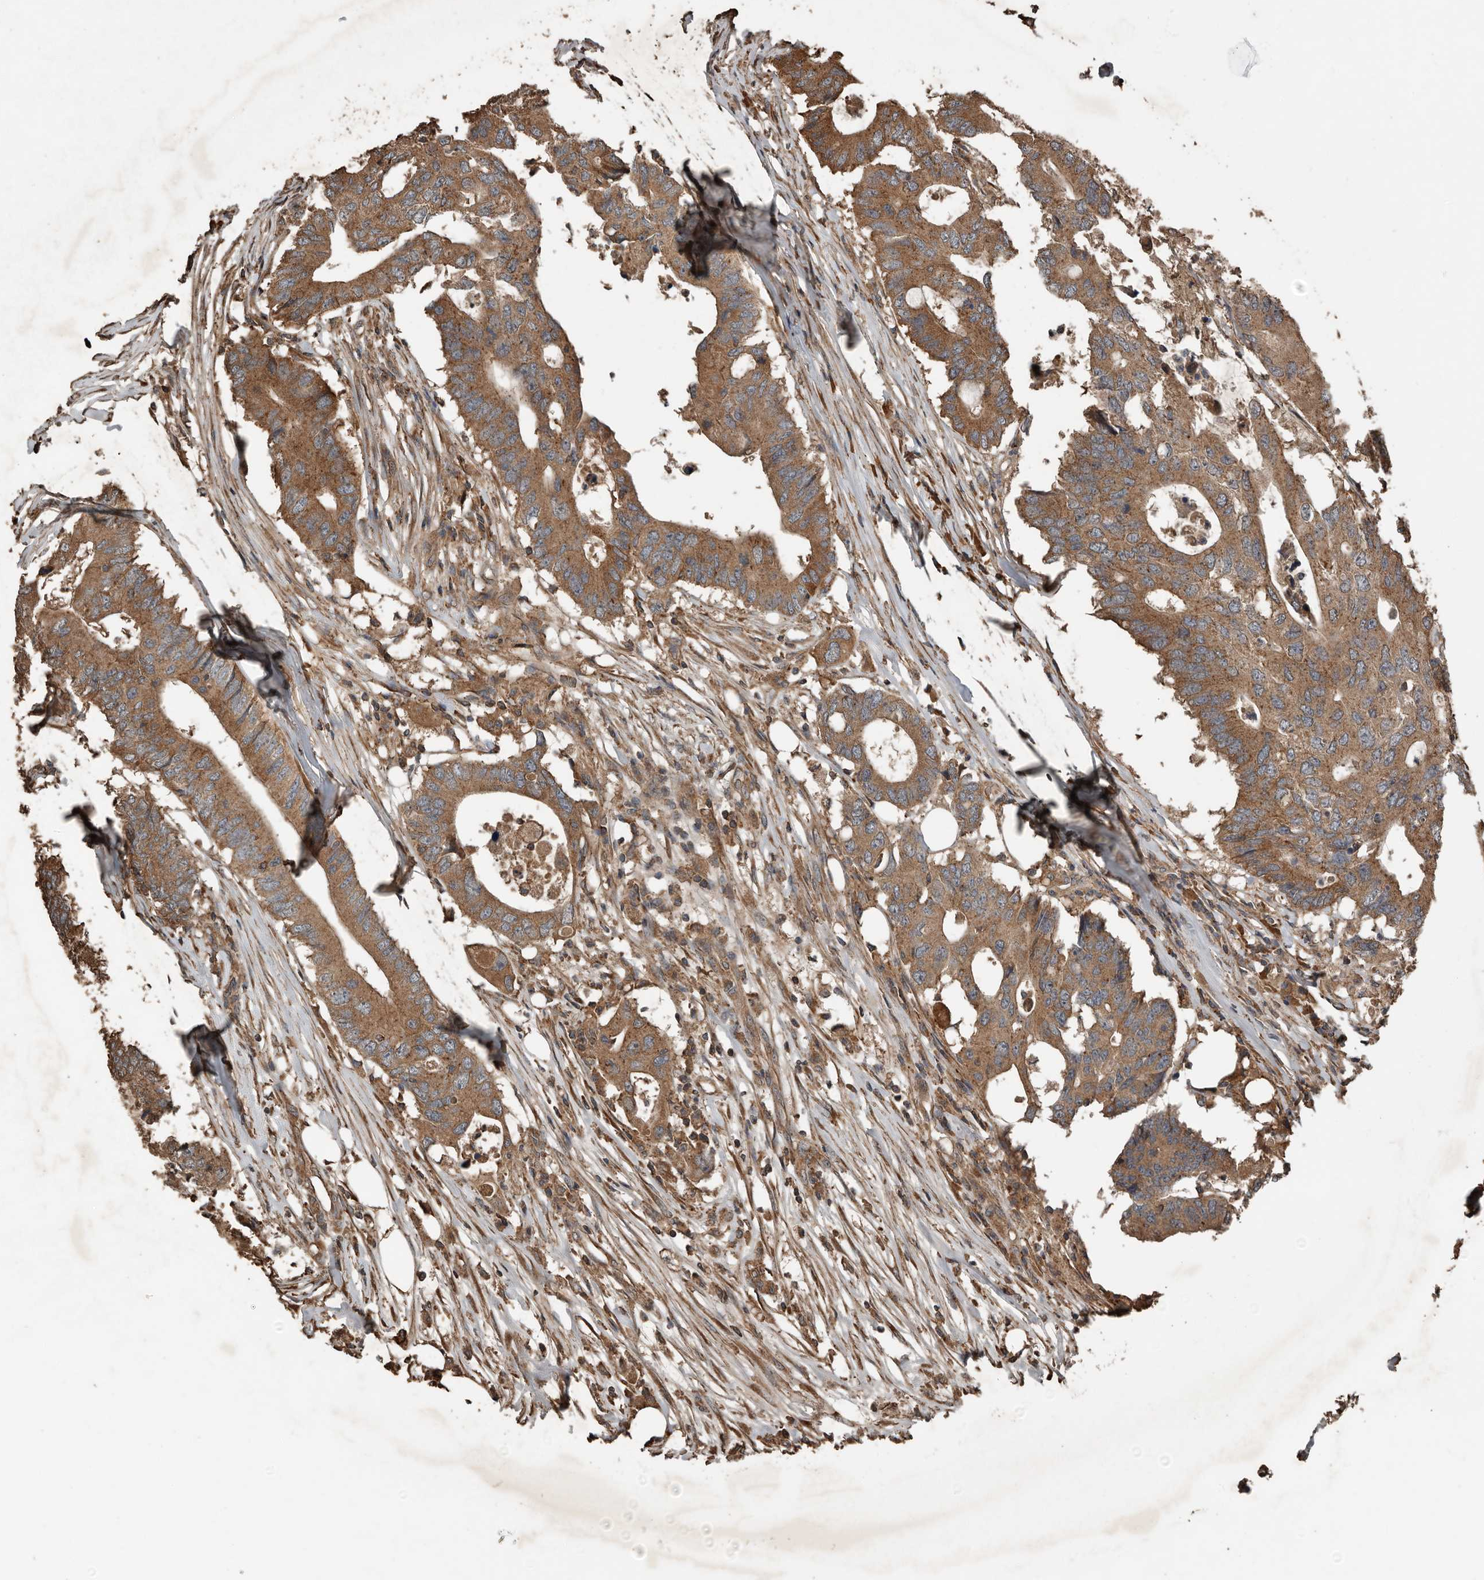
{"staining": {"intensity": "strong", "quantity": ">75%", "location": "cytoplasmic/membranous"}, "tissue": "colorectal cancer", "cell_type": "Tumor cells", "image_type": "cancer", "snomed": [{"axis": "morphology", "description": "Adenocarcinoma, NOS"}, {"axis": "topography", "description": "Colon"}], "caption": "DAB immunohistochemical staining of human adenocarcinoma (colorectal) shows strong cytoplasmic/membranous protein staining in approximately >75% of tumor cells.", "gene": "RNF207", "patient": {"sex": "male", "age": 71}}